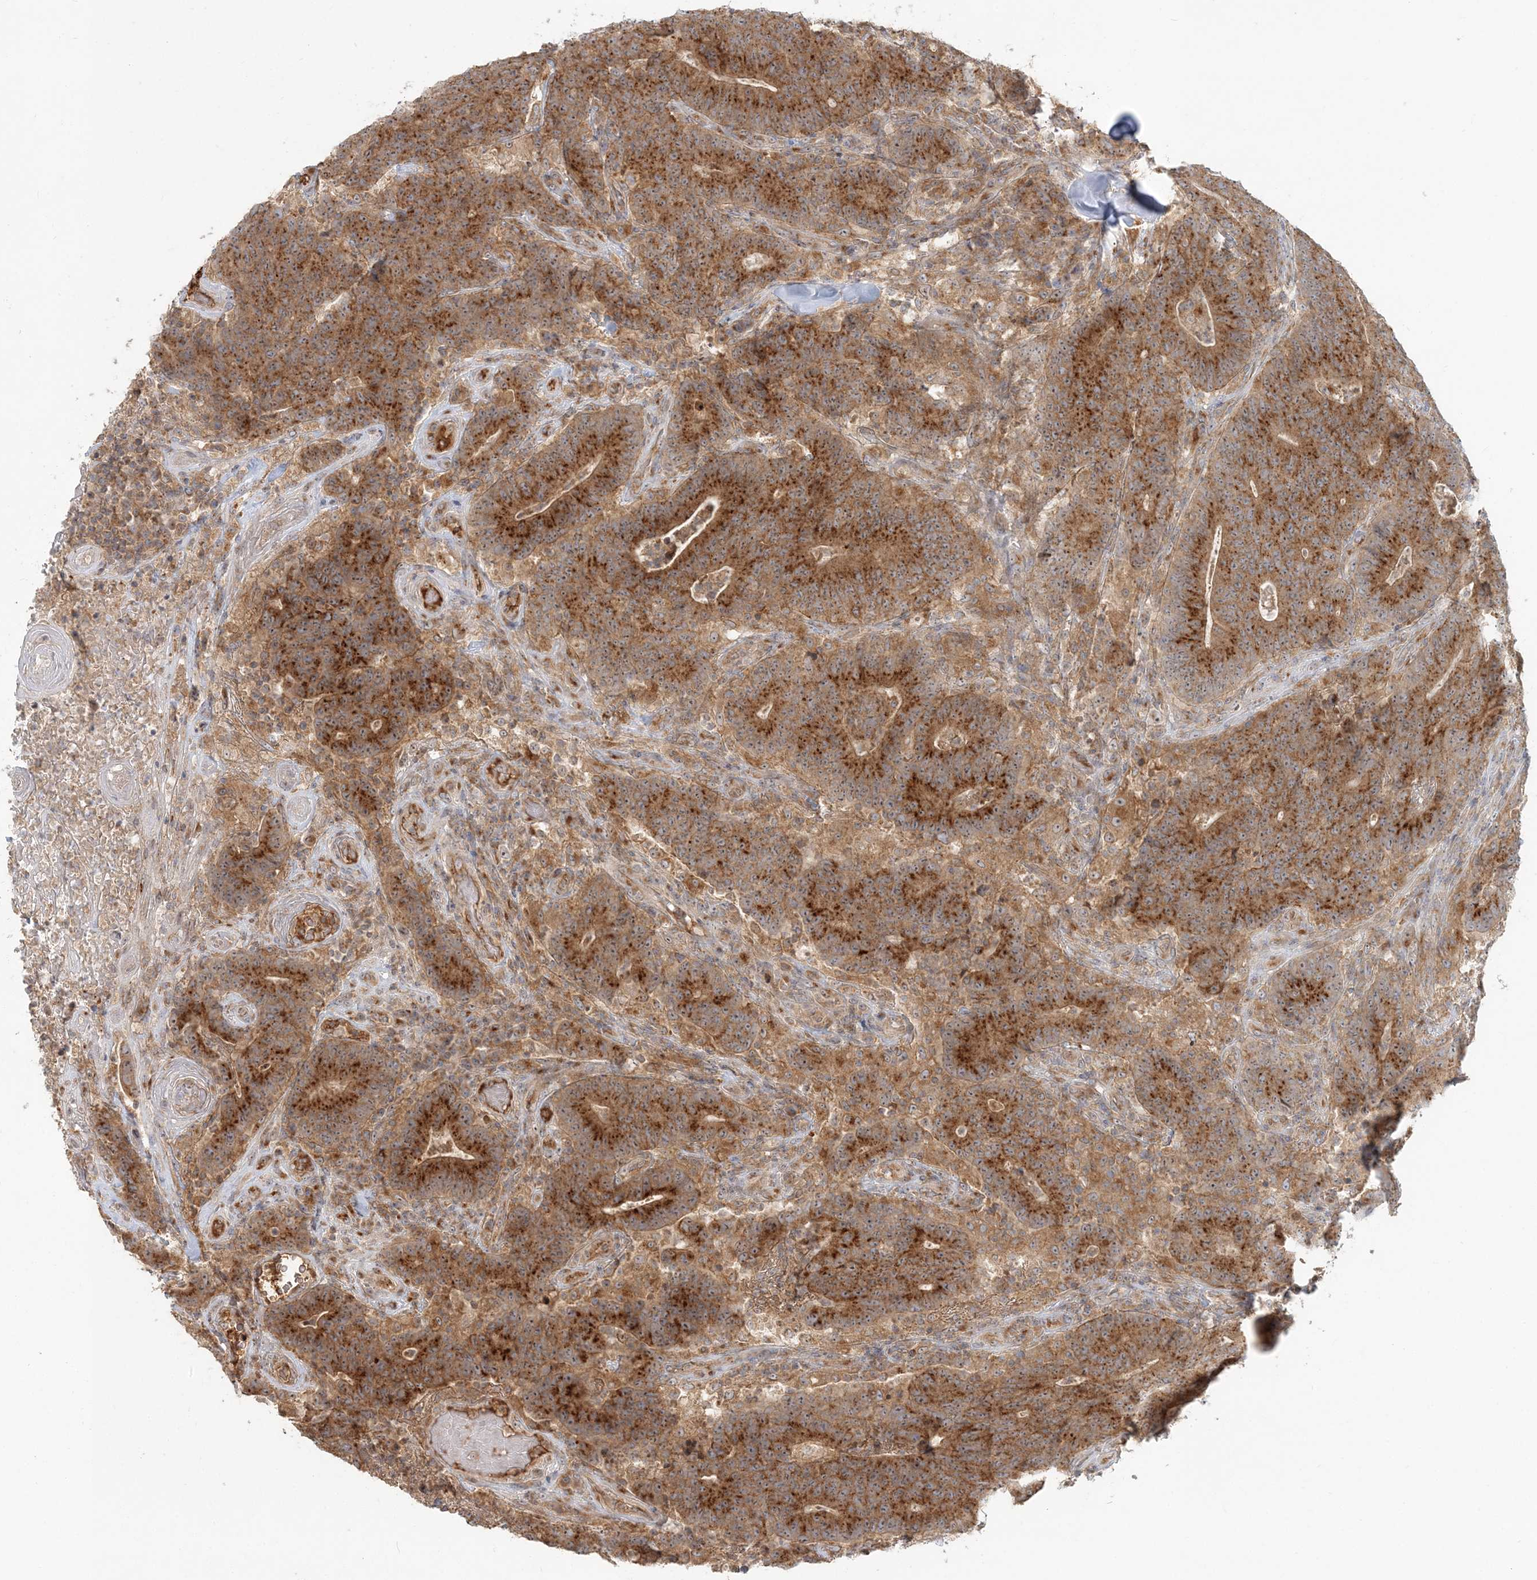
{"staining": {"intensity": "strong", "quantity": ">75%", "location": "cytoplasmic/membranous"}, "tissue": "colorectal cancer", "cell_type": "Tumor cells", "image_type": "cancer", "snomed": [{"axis": "morphology", "description": "Normal tissue, NOS"}, {"axis": "morphology", "description": "Adenocarcinoma, NOS"}, {"axis": "topography", "description": "Colon"}], "caption": "The immunohistochemical stain shows strong cytoplasmic/membranous expression in tumor cells of colorectal cancer (adenocarcinoma) tissue. The staining was performed using DAB (3,3'-diaminobenzidine), with brown indicating positive protein expression. Nuclei are stained blue with hematoxylin.", "gene": "AP1AR", "patient": {"sex": "female", "age": 75}}